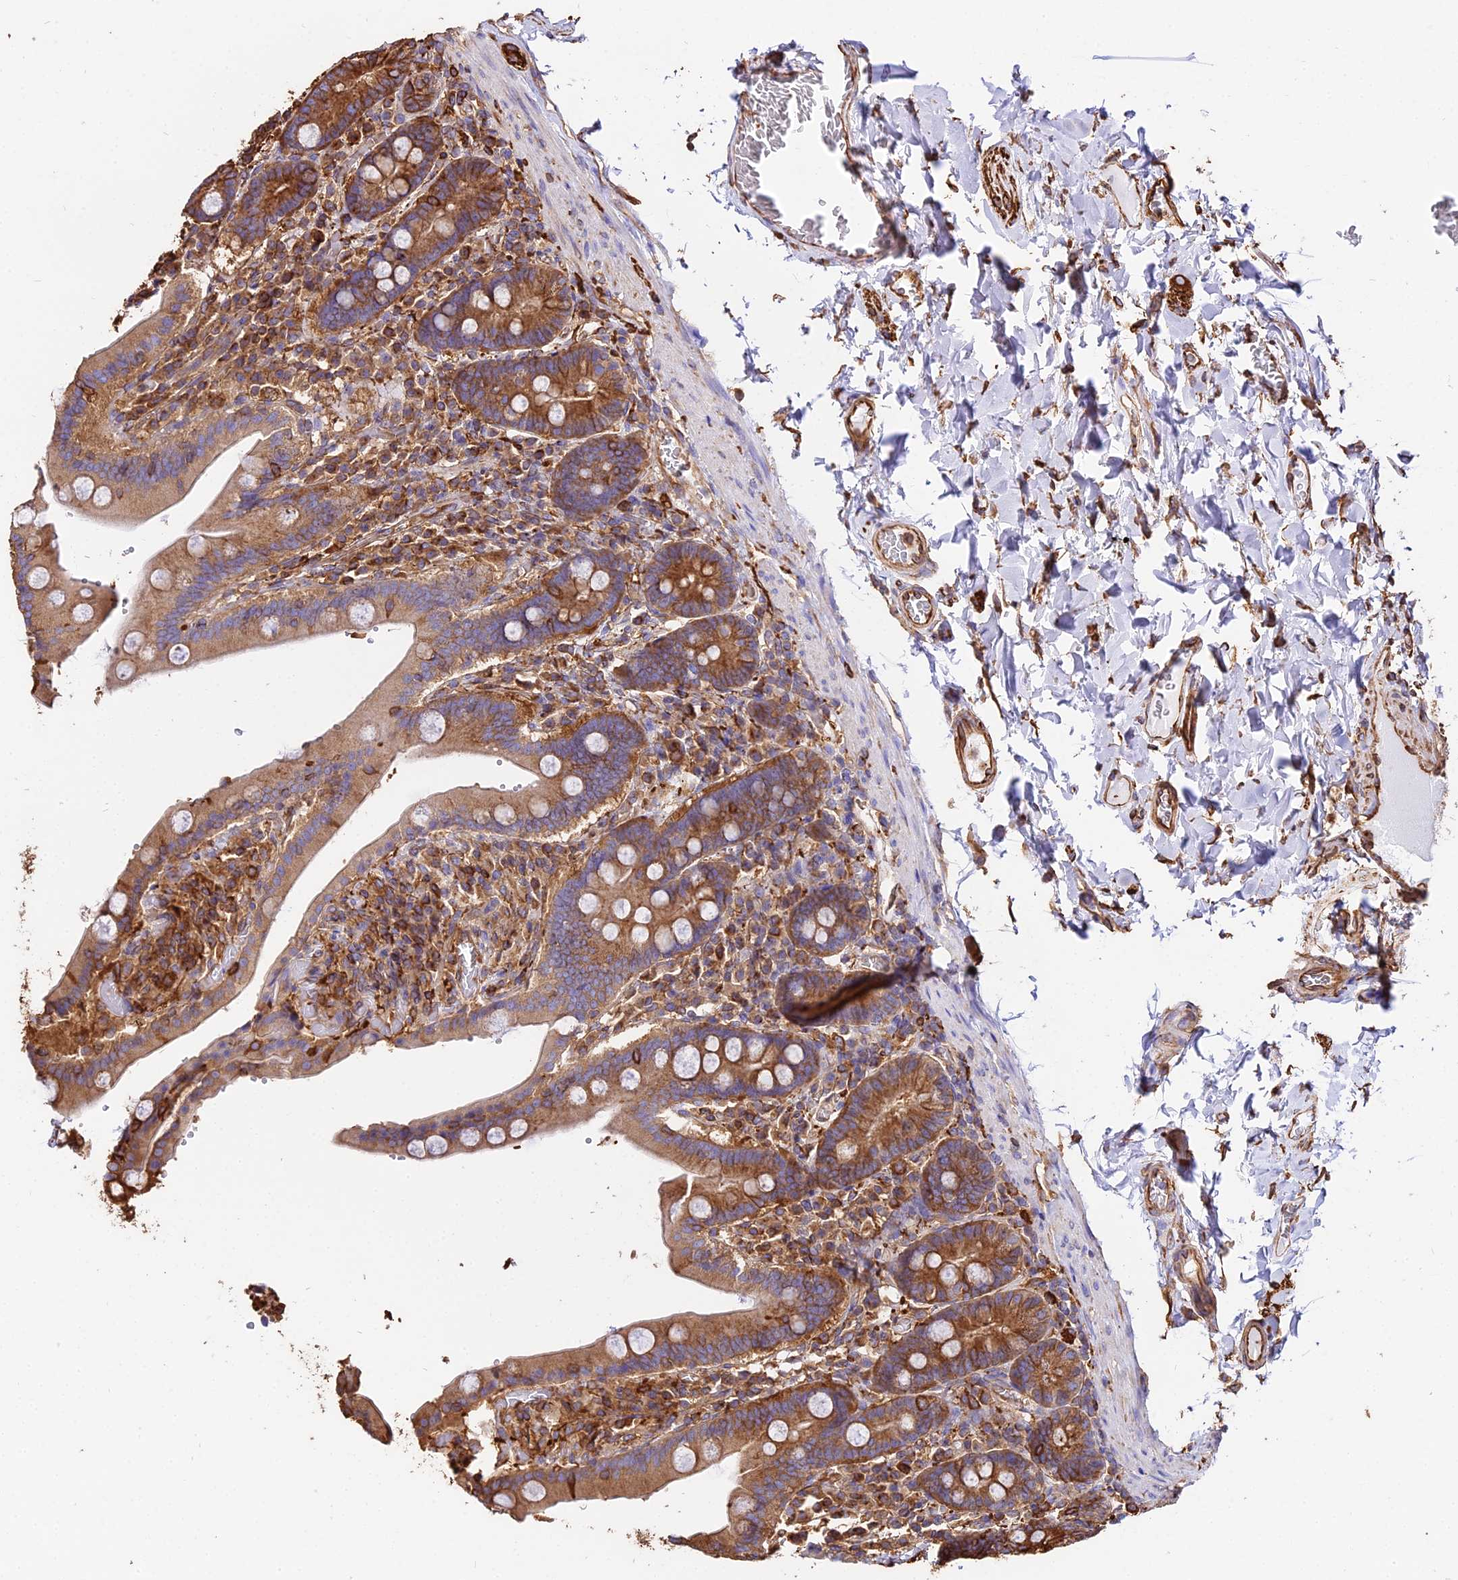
{"staining": {"intensity": "strong", "quantity": ">75%", "location": "cytoplasmic/membranous"}, "tissue": "duodenum", "cell_type": "Glandular cells", "image_type": "normal", "snomed": [{"axis": "morphology", "description": "Normal tissue, NOS"}, {"axis": "topography", "description": "Duodenum"}], "caption": "Immunohistochemical staining of benign duodenum reveals >75% levels of strong cytoplasmic/membranous protein staining in about >75% of glandular cells.", "gene": "TUBA1A", "patient": {"sex": "female", "age": 62}}